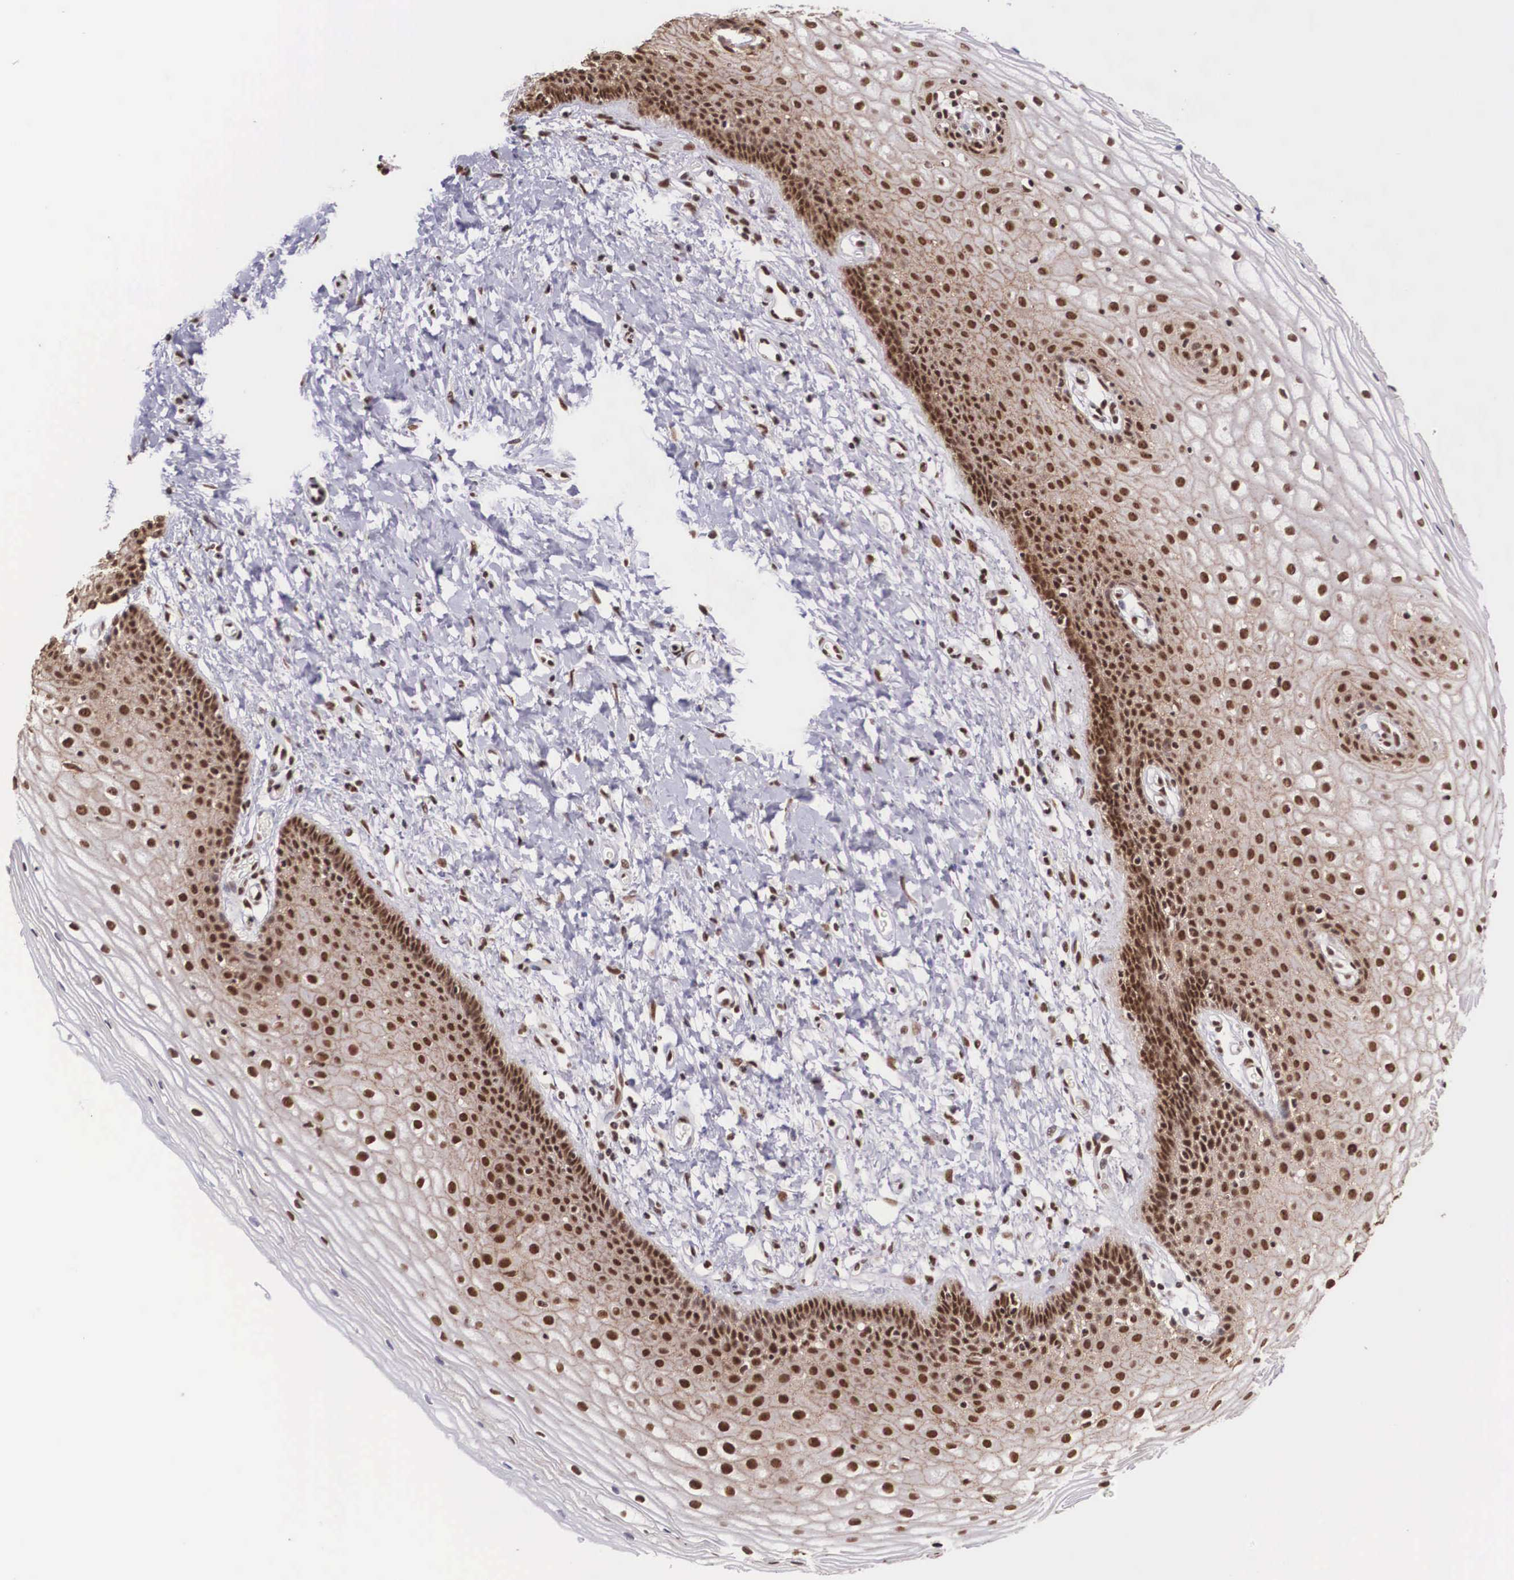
{"staining": {"intensity": "strong", "quantity": ">75%", "location": "nuclear"}, "tissue": "cervix", "cell_type": "Glandular cells", "image_type": "normal", "snomed": [{"axis": "morphology", "description": "Normal tissue, NOS"}, {"axis": "topography", "description": "Cervix"}], "caption": "High-power microscopy captured an immunohistochemistry image of normal cervix, revealing strong nuclear positivity in about >75% of glandular cells.", "gene": "POLR2F", "patient": {"sex": "female", "age": 53}}